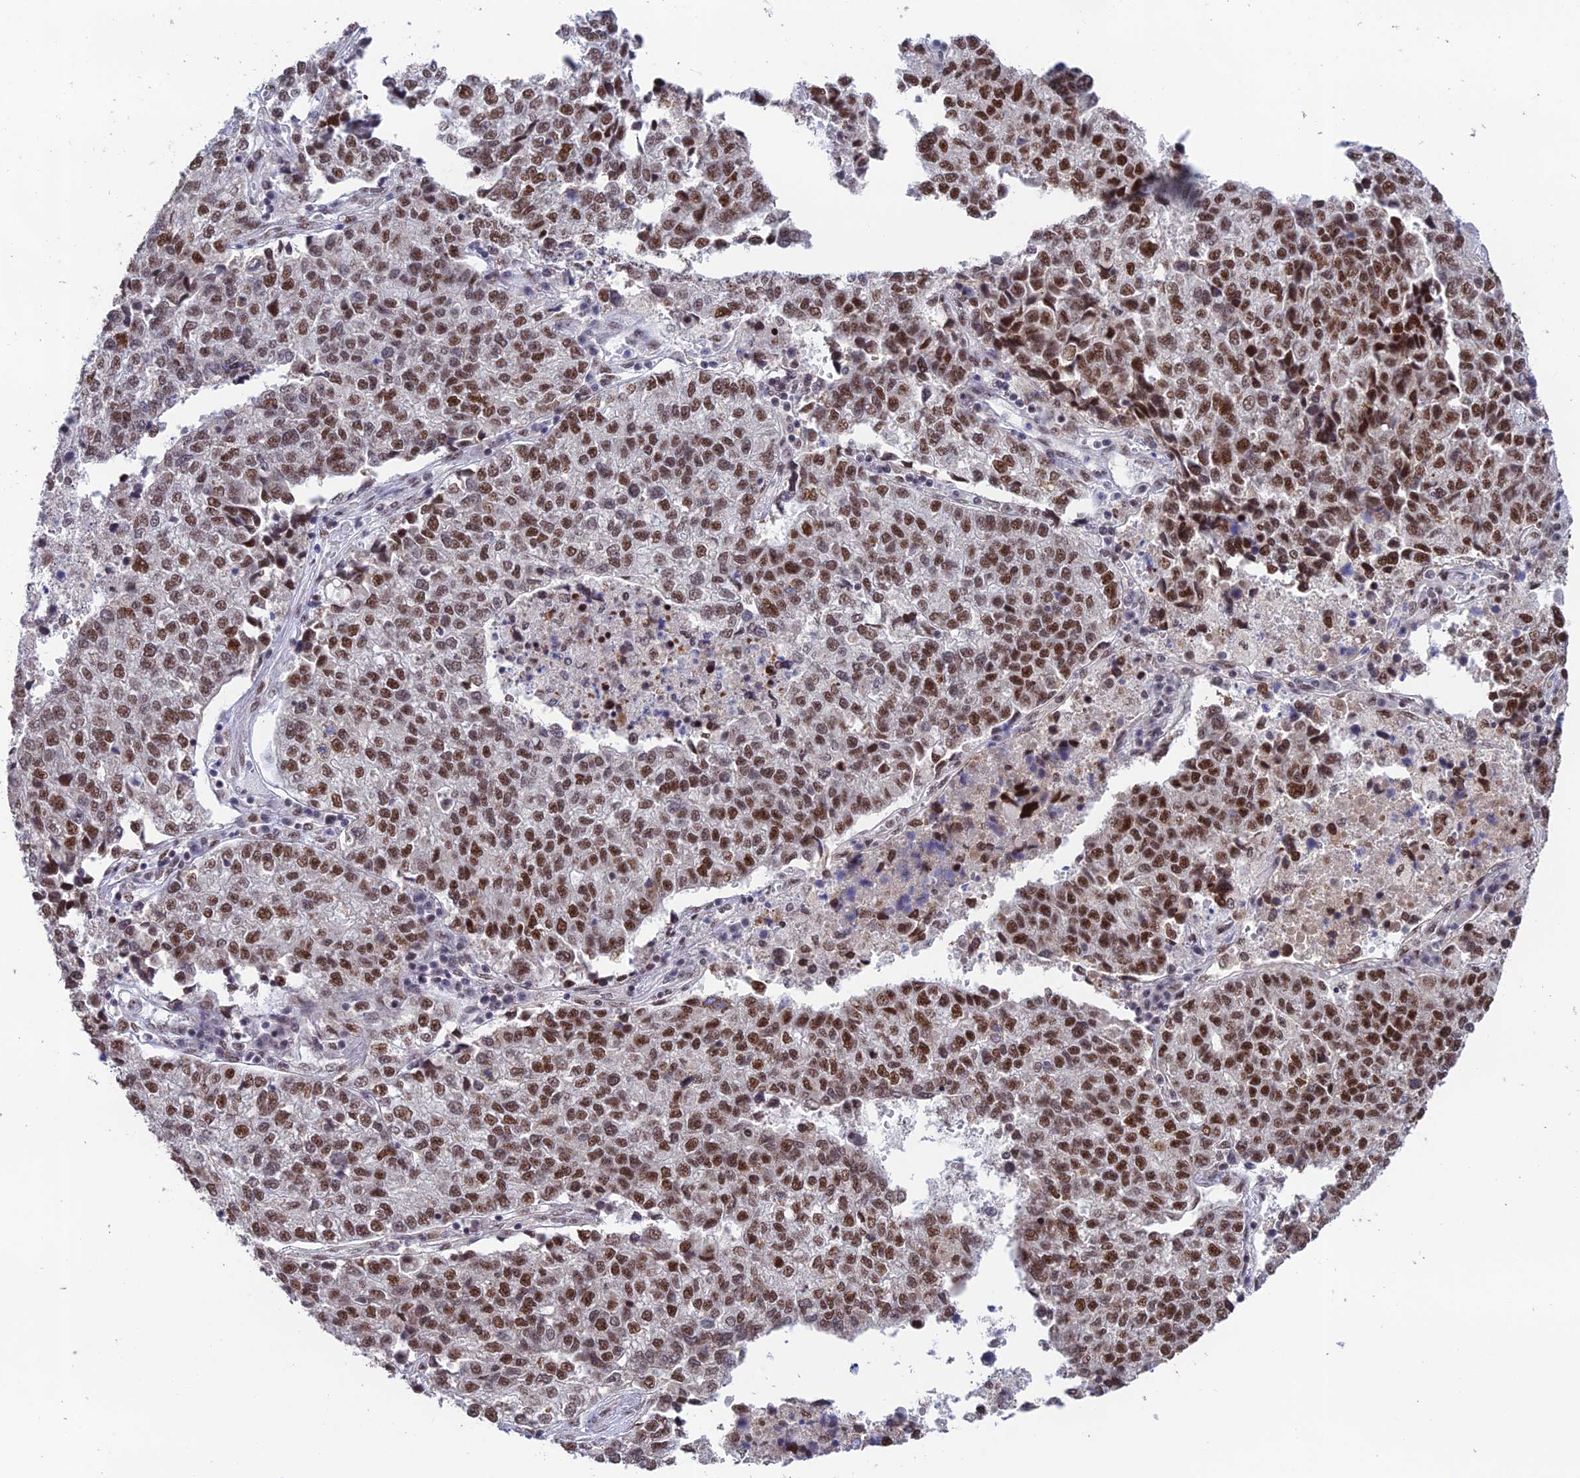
{"staining": {"intensity": "moderate", "quantity": ">75%", "location": "nuclear"}, "tissue": "lung cancer", "cell_type": "Tumor cells", "image_type": "cancer", "snomed": [{"axis": "morphology", "description": "Adenocarcinoma, NOS"}, {"axis": "topography", "description": "Lung"}], "caption": "An immunohistochemistry image of tumor tissue is shown. Protein staining in brown labels moderate nuclear positivity in lung cancer (adenocarcinoma) within tumor cells. Immunohistochemistry (ihc) stains the protein in brown and the nuclei are stained blue.", "gene": "THOC7", "patient": {"sex": "male", "age": 49}}